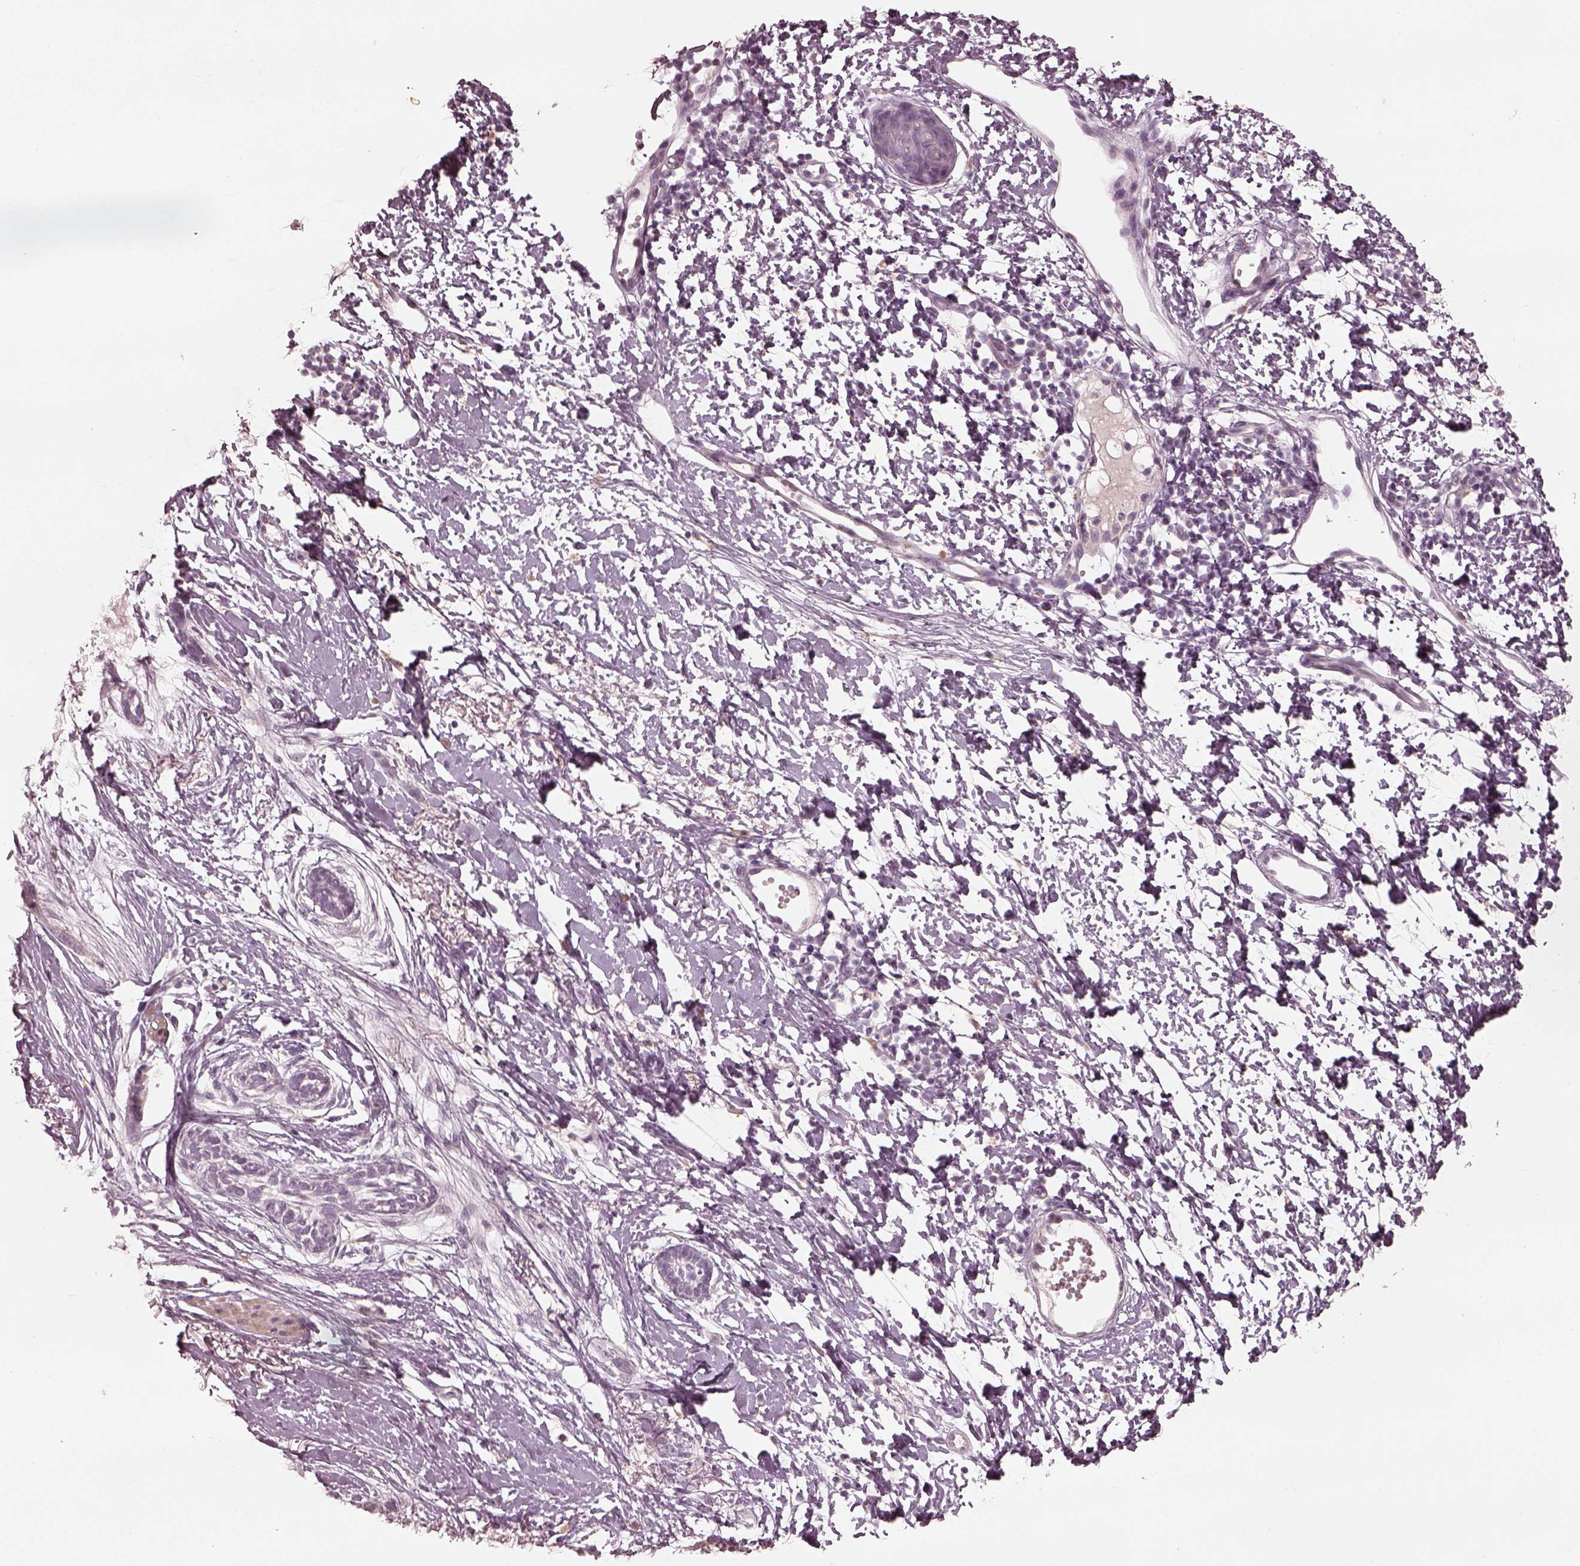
{"staining": {"intensity": "negative", "quantity": "none", "location": "none"}, "tissue": "skin cancer", "cell_type": "Tumor cells", "image_type": "cancer", "snomed": [{"axis": "morphology", "description": "Normal tissue, NOS"}, {"axis": "morphology", "description": "Basal cell carcinoma"}, {"axis": "topography", "description": "Skin"}], "caption": "IHC photomicrograph of neoplastic tissue: human basal cell carcinoma (skin) stained with DAB reveals no significant protein expression in tumor cells. (Brightfield microscopy of DAB immunohistochemistry at high magnification).", "gene": "ADRB3", "patient": {"sex": "male", "age": 84}}